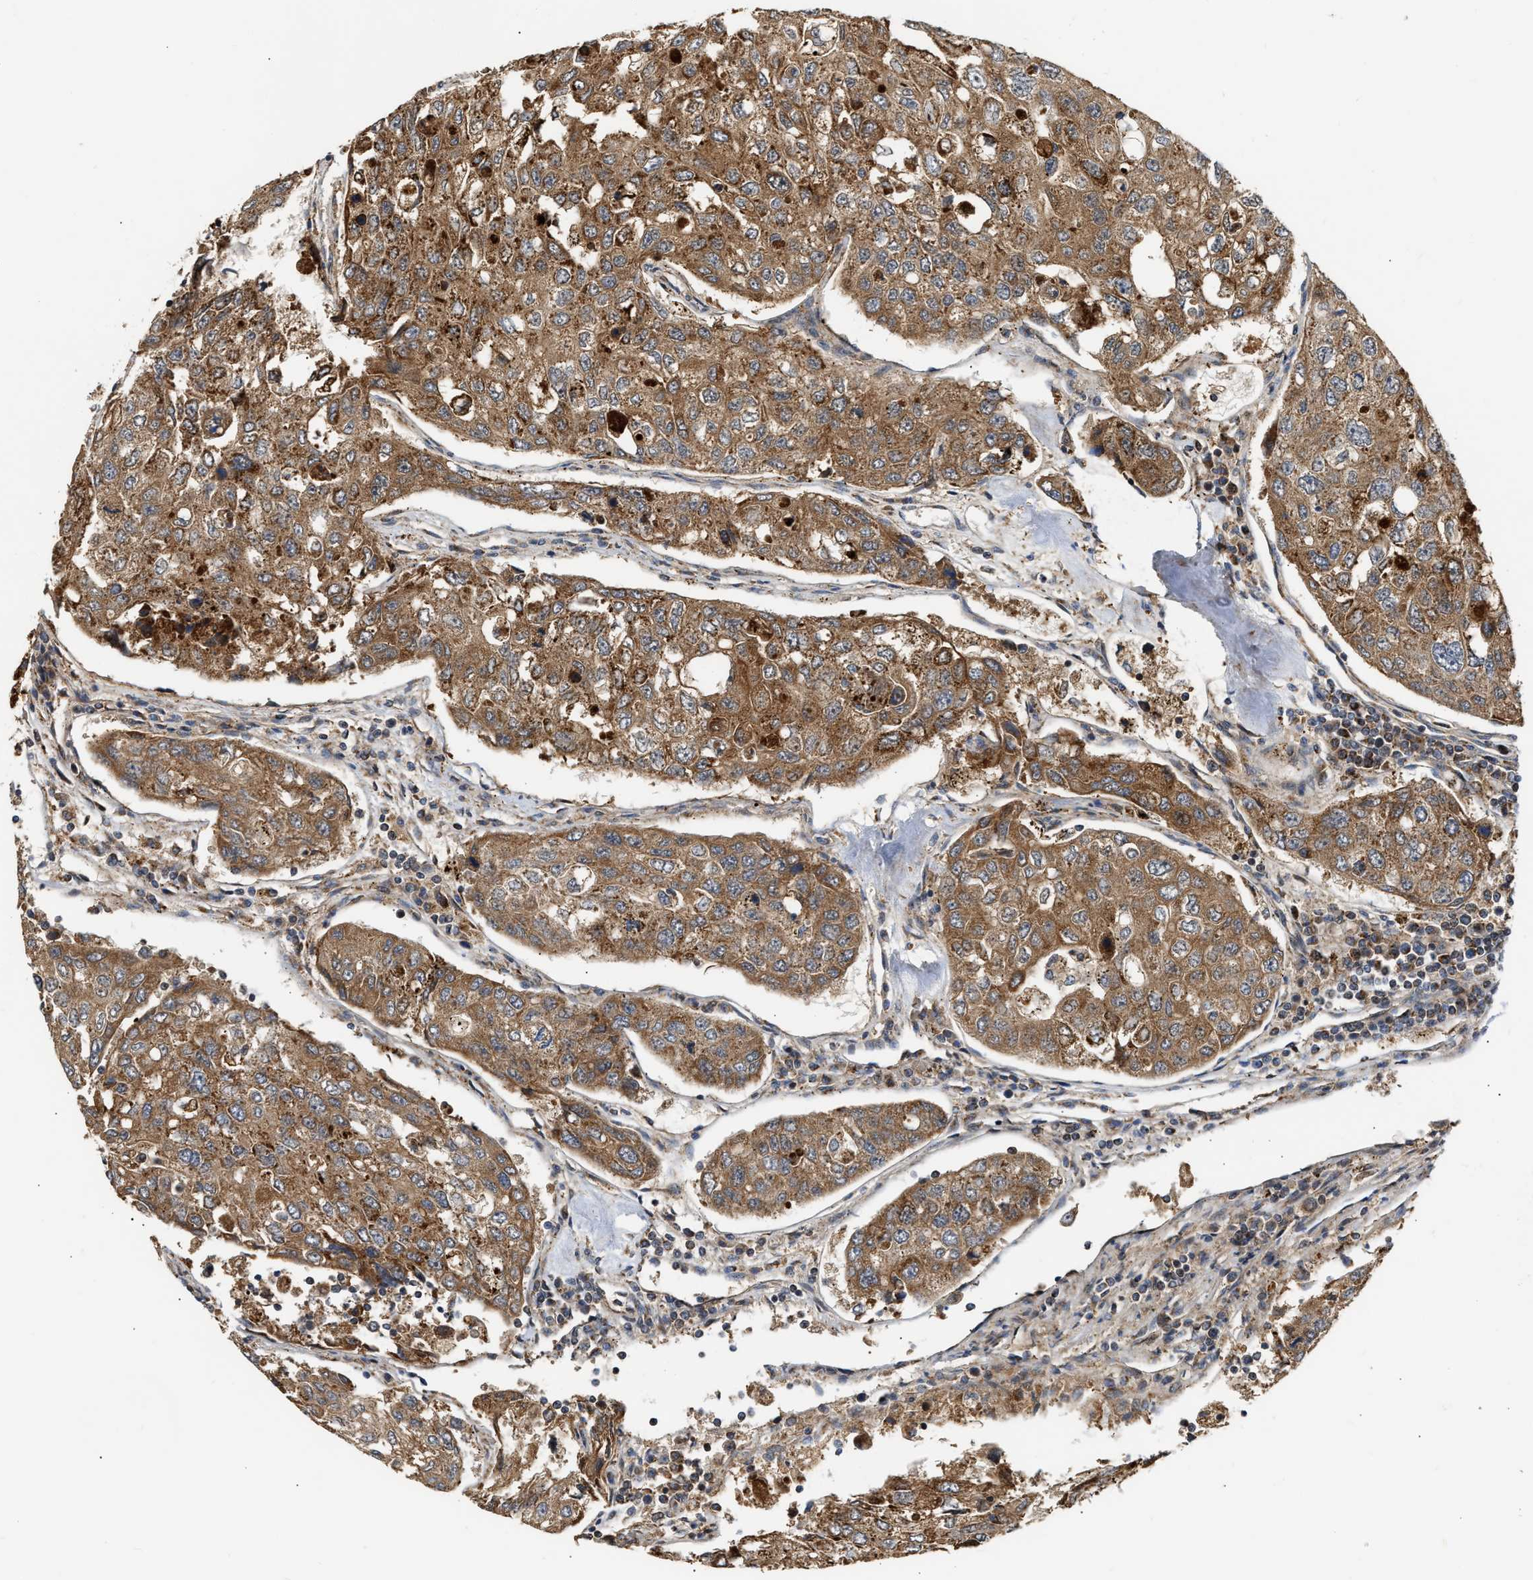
{"staining": {"intensity": "moderate", "quantity": ">75%", "location": "cytoplasmic/membranous"}, "tissue": "urothelial cancer", "cell_type": "Tumor cells", "image_type": "cancer", "snomed": [{"axis": "morphology", "description": "Urothelial carcinoma, High grade"}, {"axis": "topography", "description": "Lymph node"}, {"axis": "topography", "description": "Urinary bladder"}], "caption": "About >75% of tumor cells in human high-grade urothelial carcinoma show moderate cytoplasmic/membranous protein staining as visualized by brown immunohistochemical staining.", "gene": "EXTL2", "patient": {"sex": "male", "age": 51}}